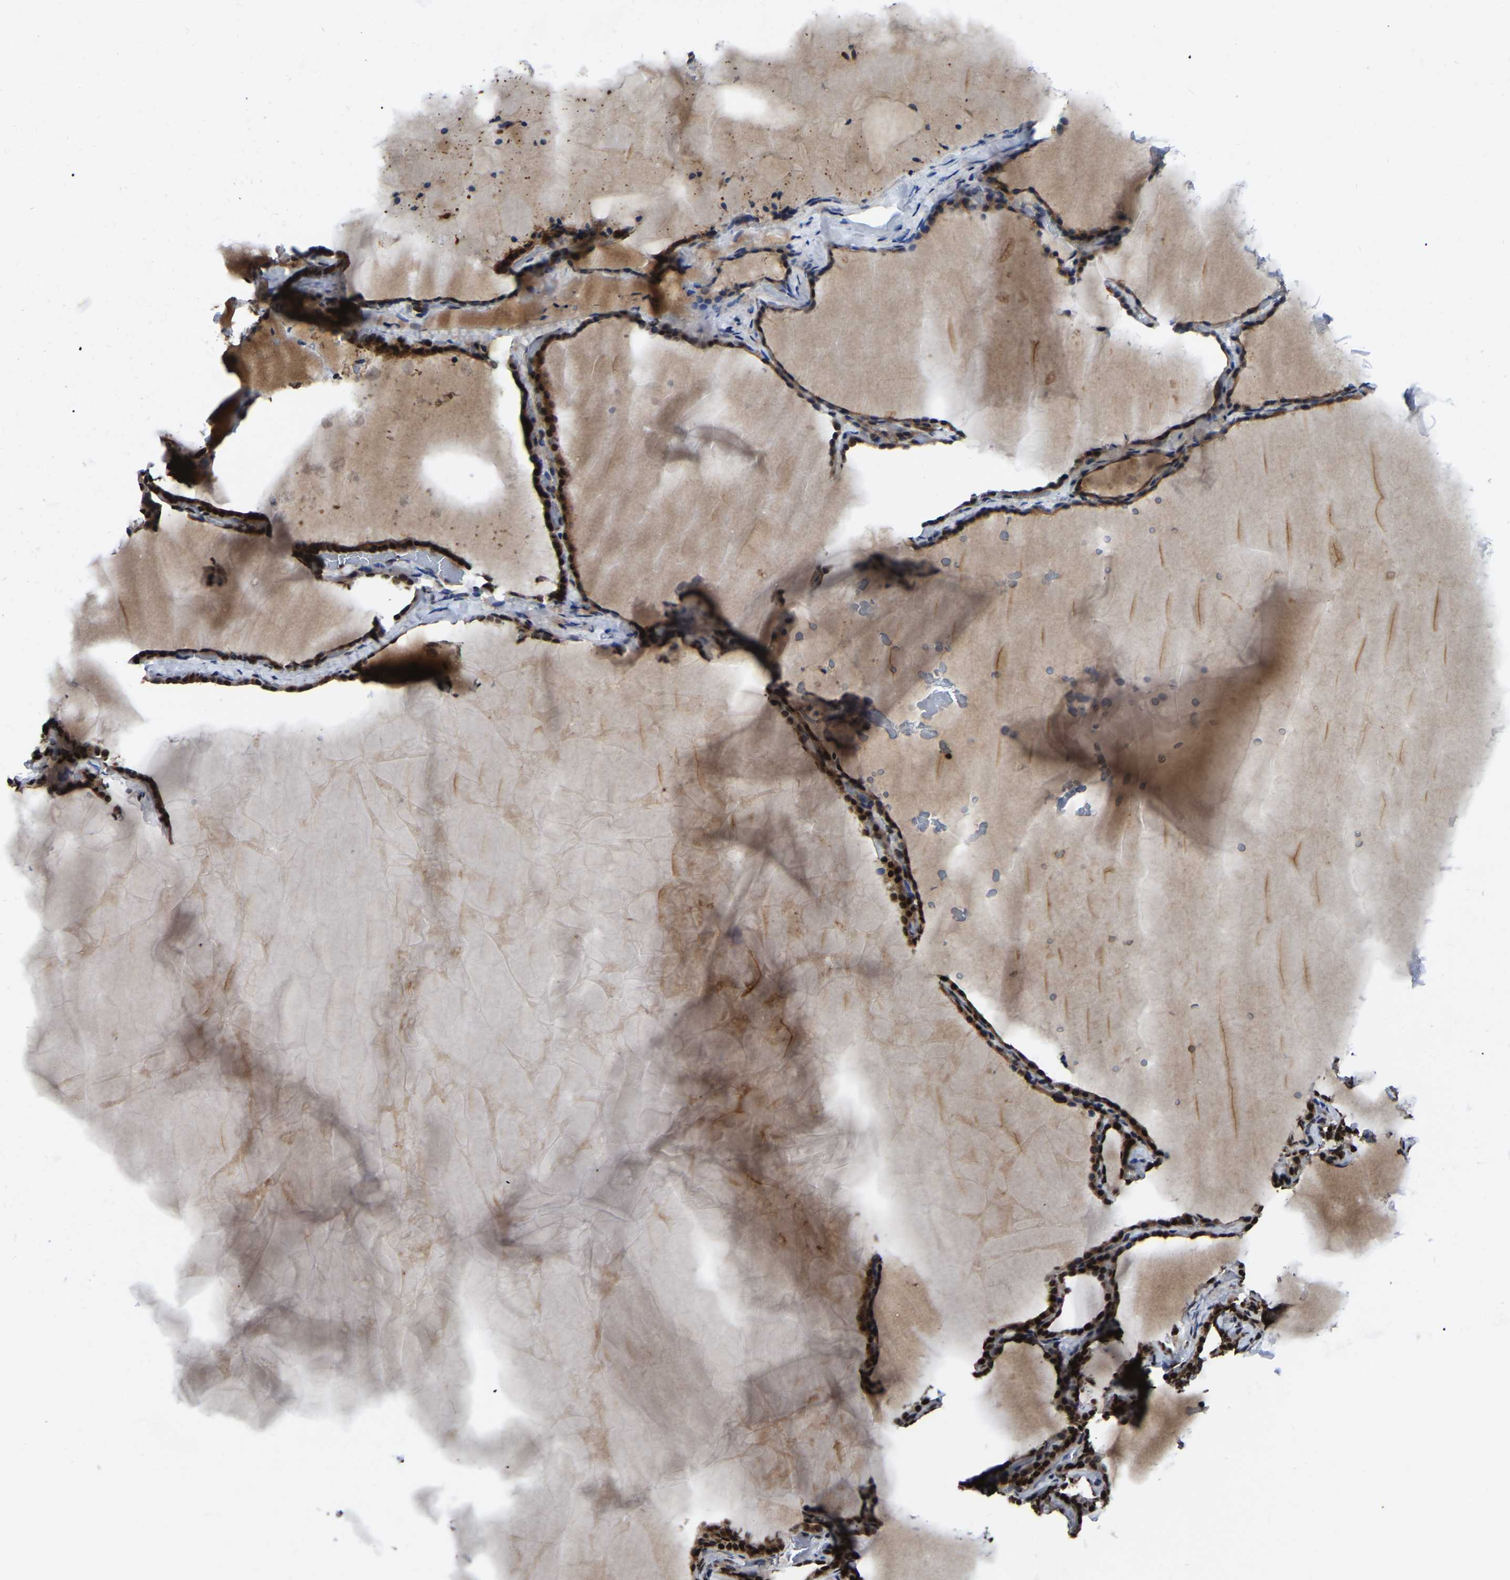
{"staining": {"intensity": "strong", "quantity": ">75%", "location": "nuclear"}, "tissue": "thyroid gland", "cell_type": "Glandular cells", "image_type": "normal", "snomed": [{"axis": "morphology", "description": "Normal tissue, NOS"}, {"axis": "topography", "description": "Thyroid gland"}], "caption": "A high amount of strong nuclear staining is appreciated in approximately >75% of glandular cells in benign thyroid gland.", "gene": "TRIM35", "patient": {"sex": "female", "age": 28}}